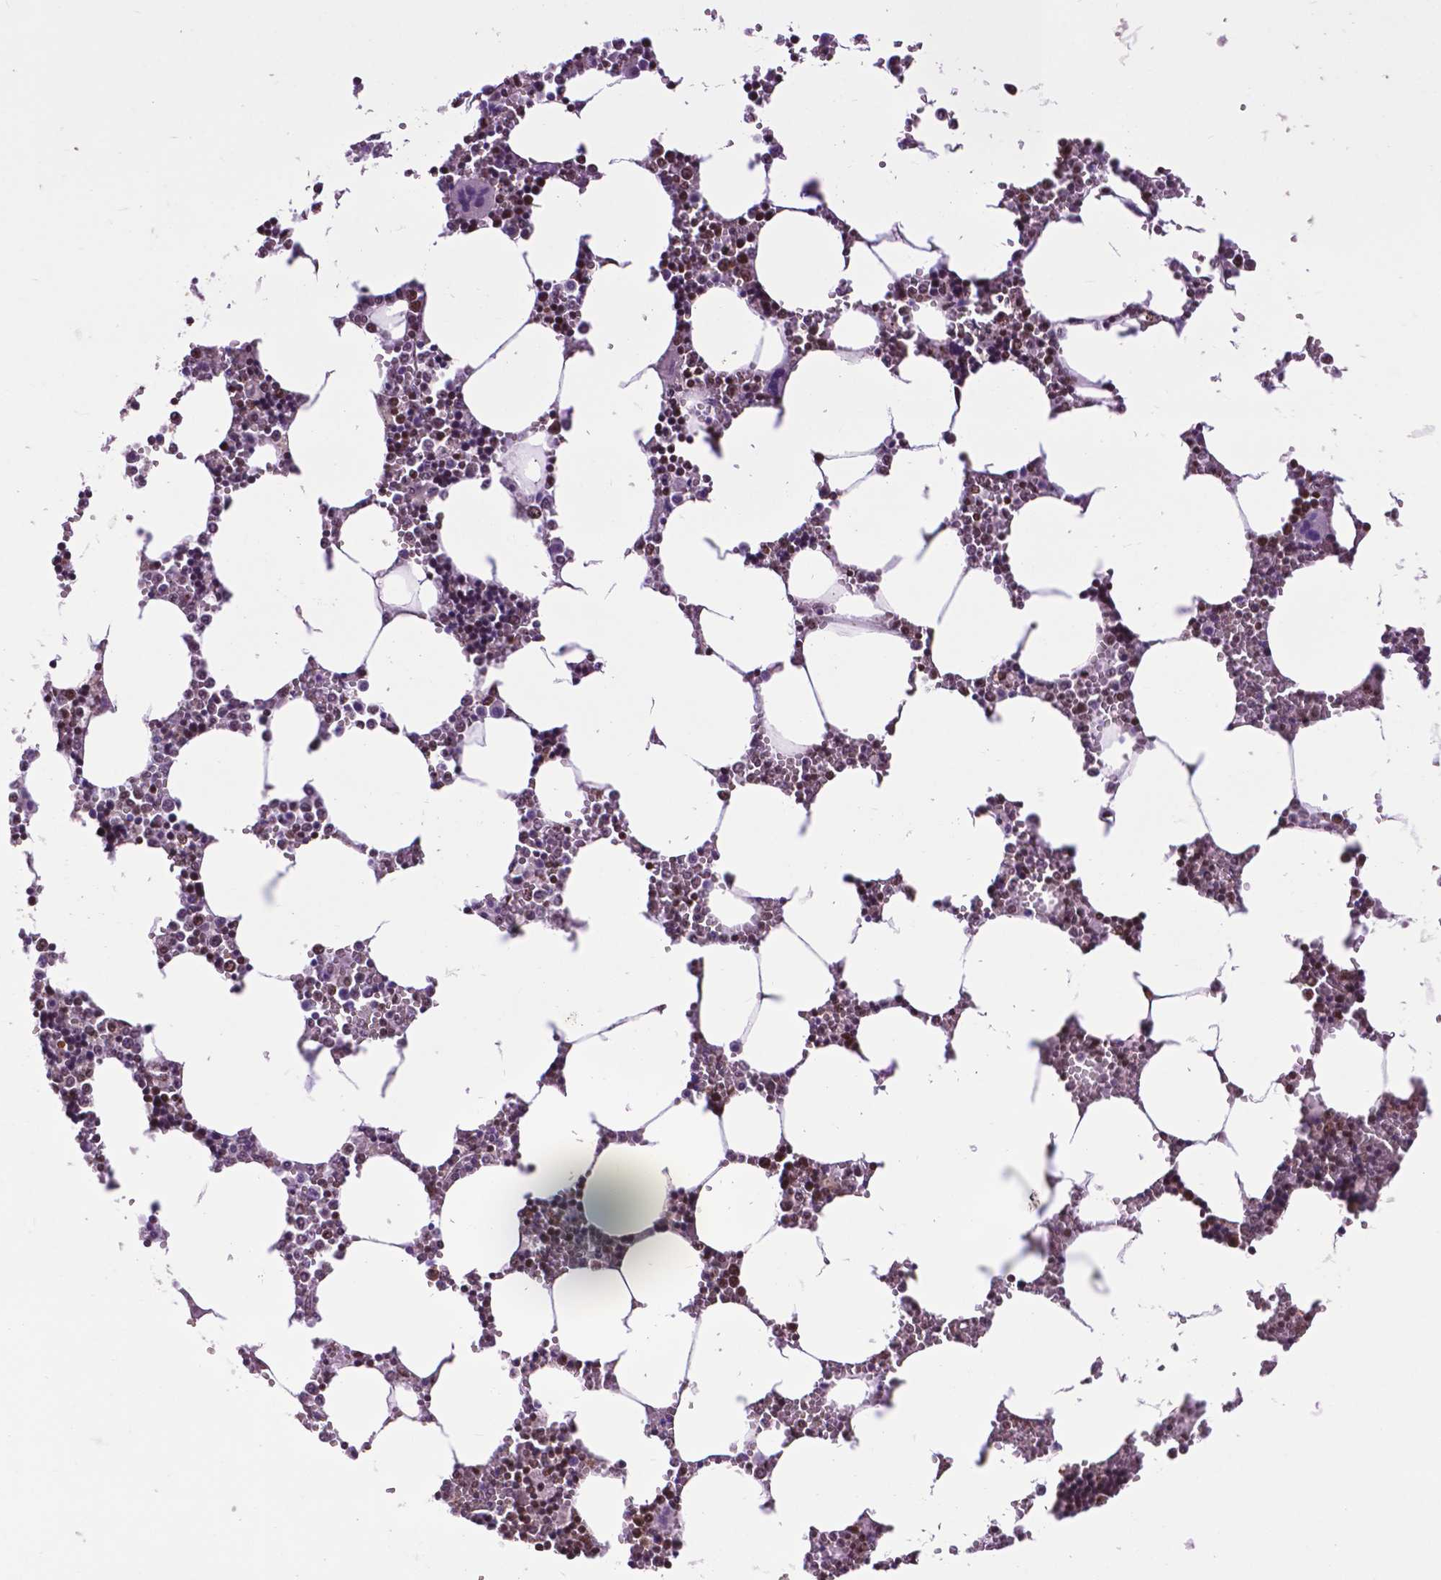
{"staining": {"intensity": "moderate", "quantity": "<25%", "location": "nuclear"}, "tissue": "bone marrow", "cell_type": "Hematopoietic cells", "image_type": "normal", "snomed": [{"axis": "morphology", "description": "Normal tissue, NOS"}, {"axis": "topography", "description": "Bone marrow"}], "caption": "Immunohistochemistry staining of normal bone marrow, which demonstrates low levels of moderate nuclear expression in about <25% of hematopoietic cells indicating moderate nuclear protein staining. The staining was performed using DAB (brown) for protein detection and nuclei were counterstained in hematoxylin (blue).", "gene": "EAF1", "patient": {"sex": "male", "age": 54}}